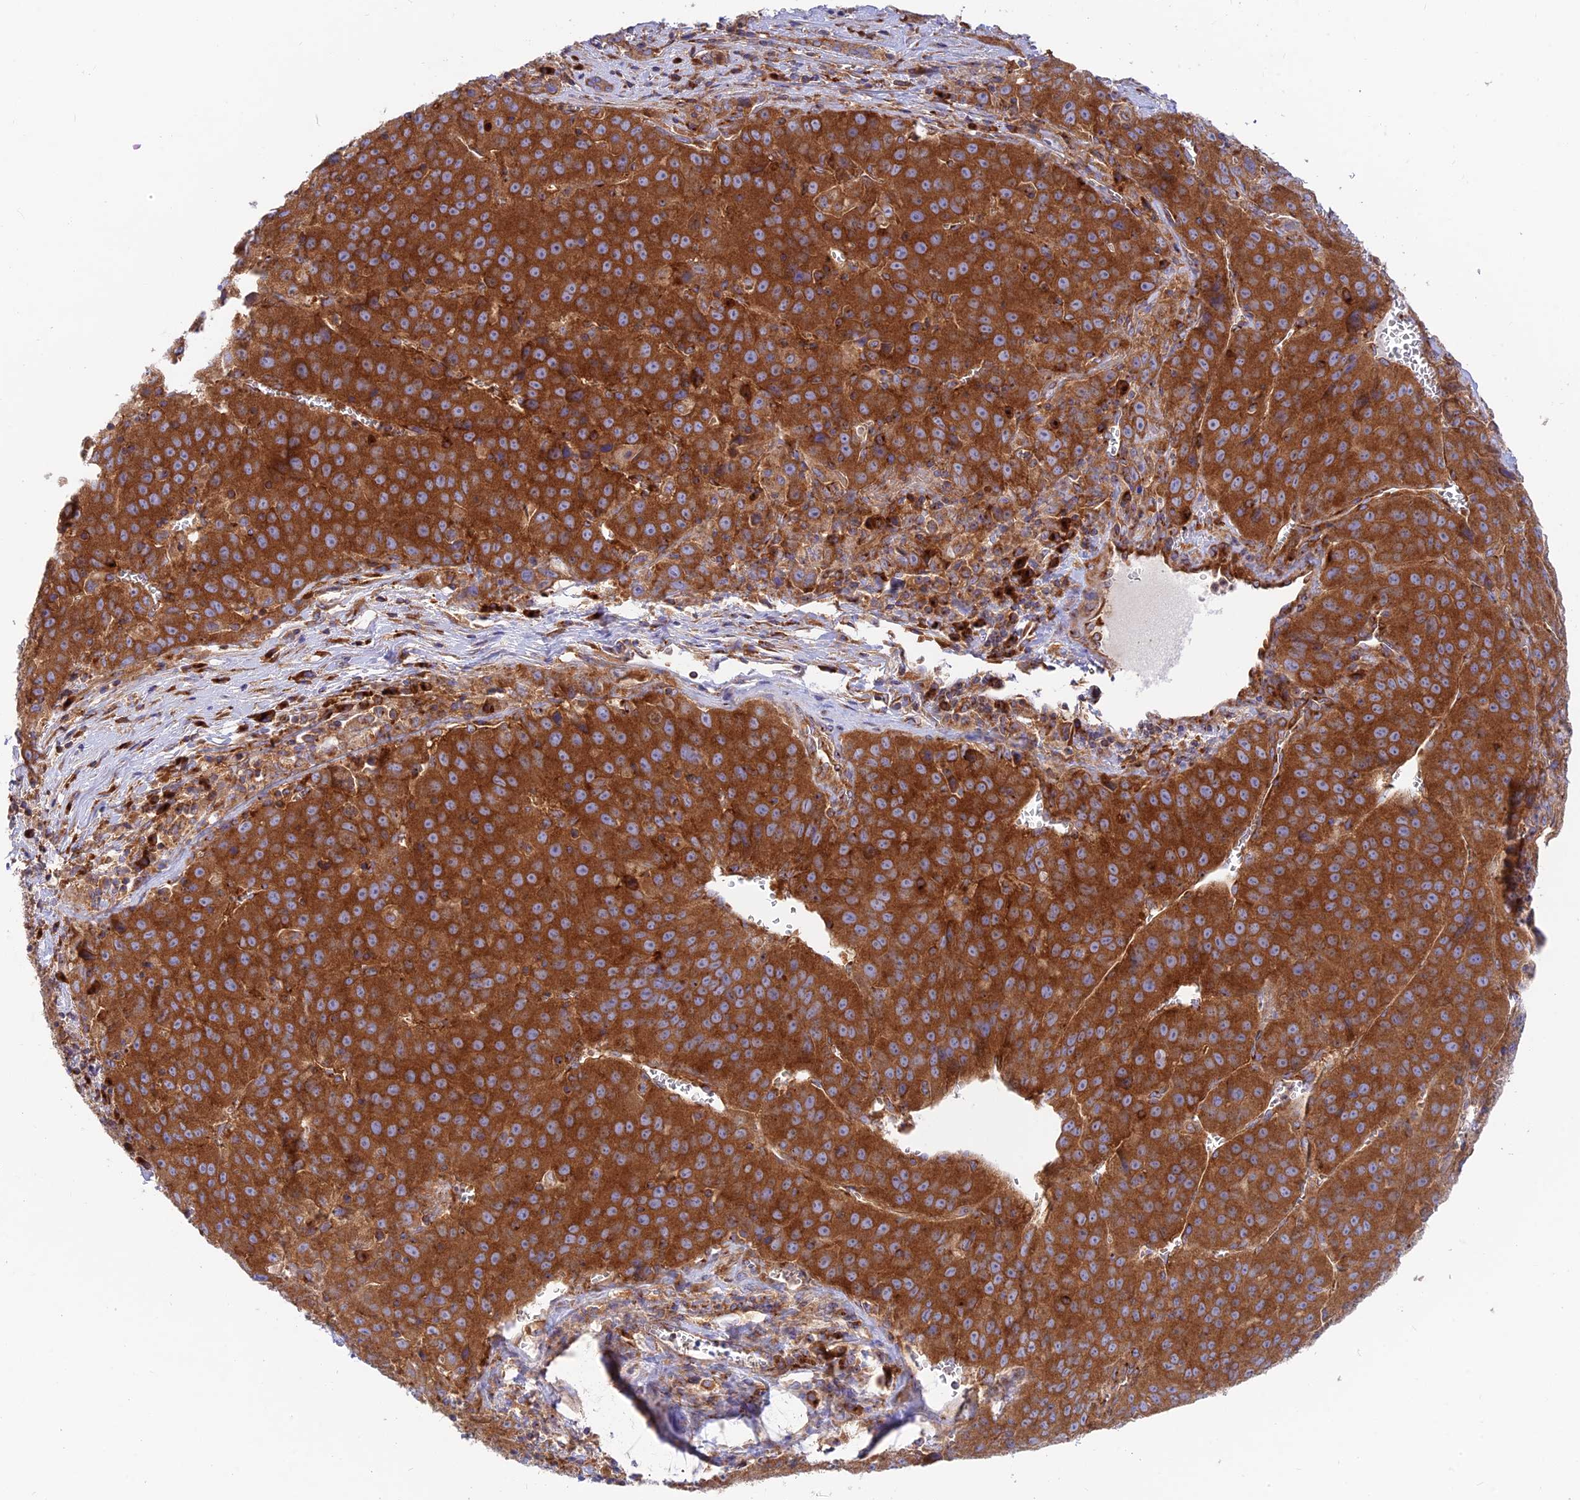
{"staining": {"intensity": "strong", "quantity": ">75%", "location": "cytoplasmic/membranous"}, "tissue": "liver cancer", "cell_type": "Tumor cells", "image_type": "cancer", "snomed": [{"axis": "morphology", "description": "Carcinoma, Hepatocellular, NOS"}, {"axis": "topography", "description": "Liver"}], "caption": "The micrograph shows a brown stain indicating the presence of a protein in the cytoplasmic/membranous of tumor cells in liver hepatocellular carcinoma. Using DAB (brown) and hematoxylin (blue) stains, captured at high magnification using brightfield microscopy.", "gene": "GOLGA3", "patient": {"sex": "female", "age": 53}}